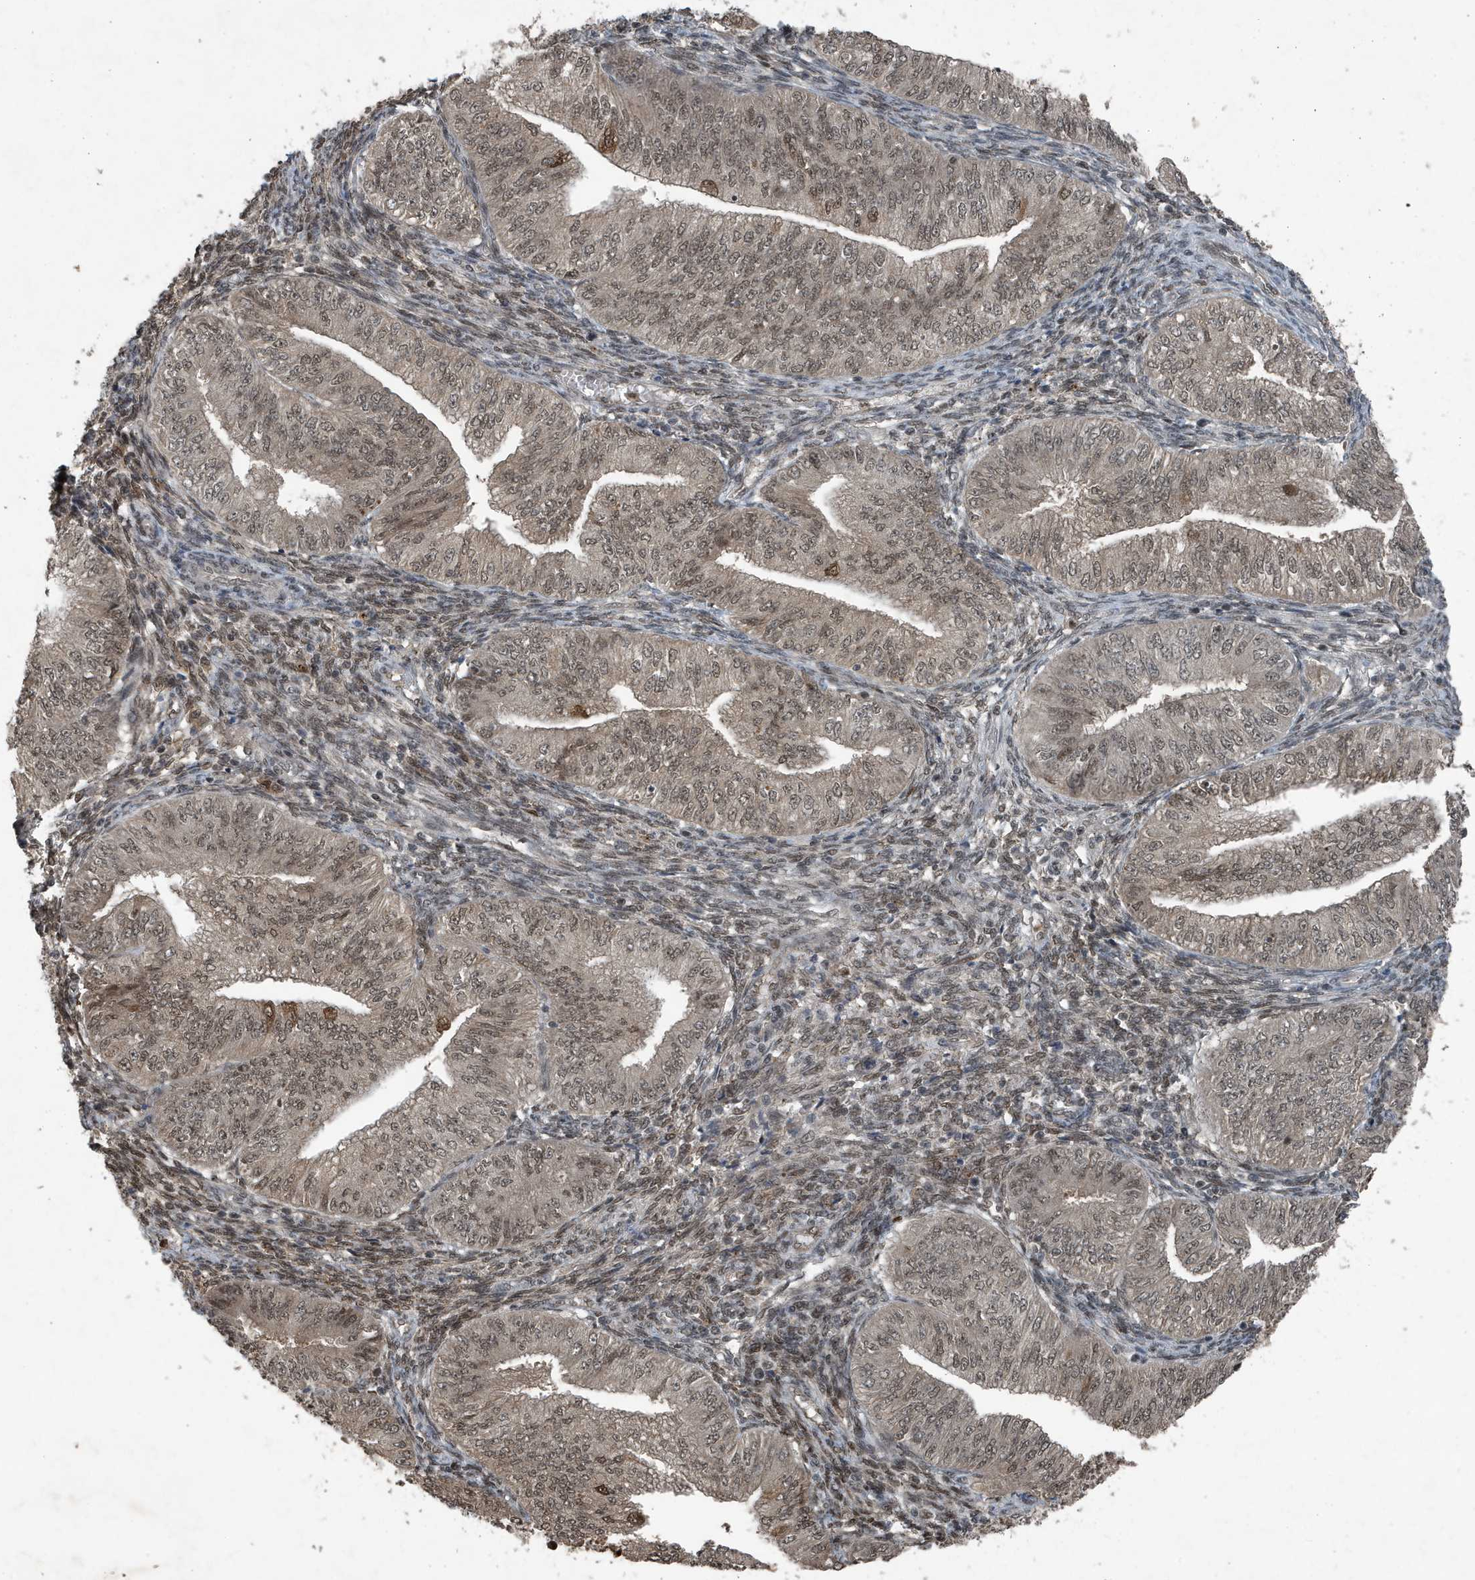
{"staining": {"intensity": "weak", "quantity": ">75%", "location": "nuclear"}, "tissue": "endometrial cancer", "cell_type": "Tumor cells", "image_type": "cancer", "snomed": [{"axis": "morphology", "description": "Normal tissue, NOS"}, {"axis": "morphology", "description": "Adenocarcinoma, NOS"}, {"axis": "topography", "description": "Endometrium"}], "caption": "An immunohistochemistry image of neoplastic tissue is shown. Protein staining in brown shows weak nuclear positivity in adenocarcinoma (endometrial) within tumor cells. The staining is performed using DAB (3,3'-diaminobenzidine) brown chromogen to label protein expression. The nuclei are counter-stained blue using hematoxylin.", "gene": "HSPA1A", "patient": {"sex": "female", "age": 53}}